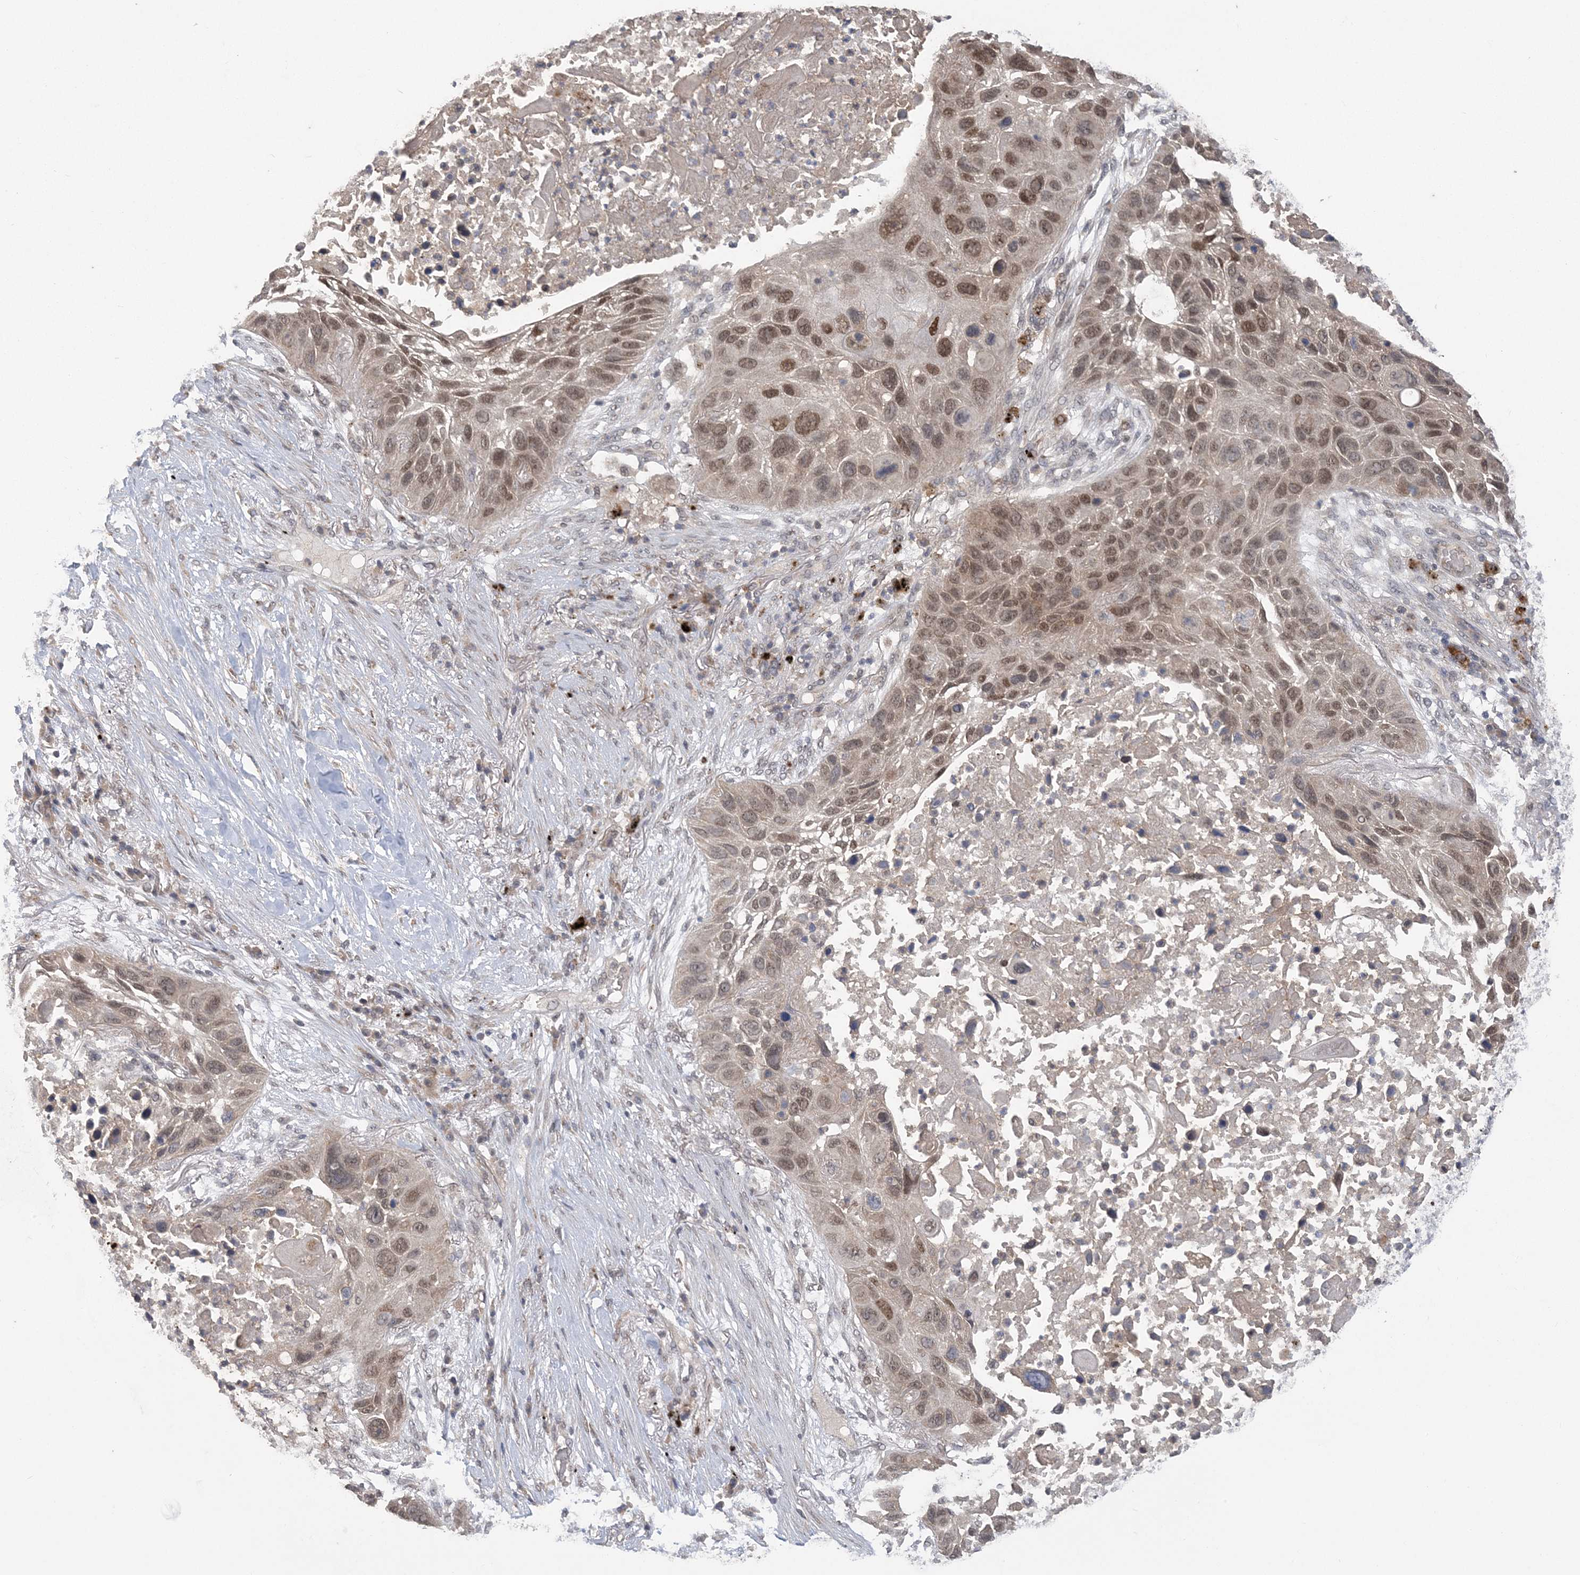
{"staining": {"intensity": "moderate", "quantity": ">75%", "location": "nuclear"}, "tissue": "lung cancer", "cell_type": "Tumor cells", "image_type": "cancer", "snomed": [{"axis": "morphology", "description": "Squamous cell carcinoma, NOS"}, {"axis": "topography", "description": "Lung"}], "caption": "About >75% of tumor cells in lung cancer exhibit moderate nuclear protein staining as visualized by brown immunohistochemical staining.", "gene": "ZBTB7A", "patient": {"sex": "male", "age": 57}}